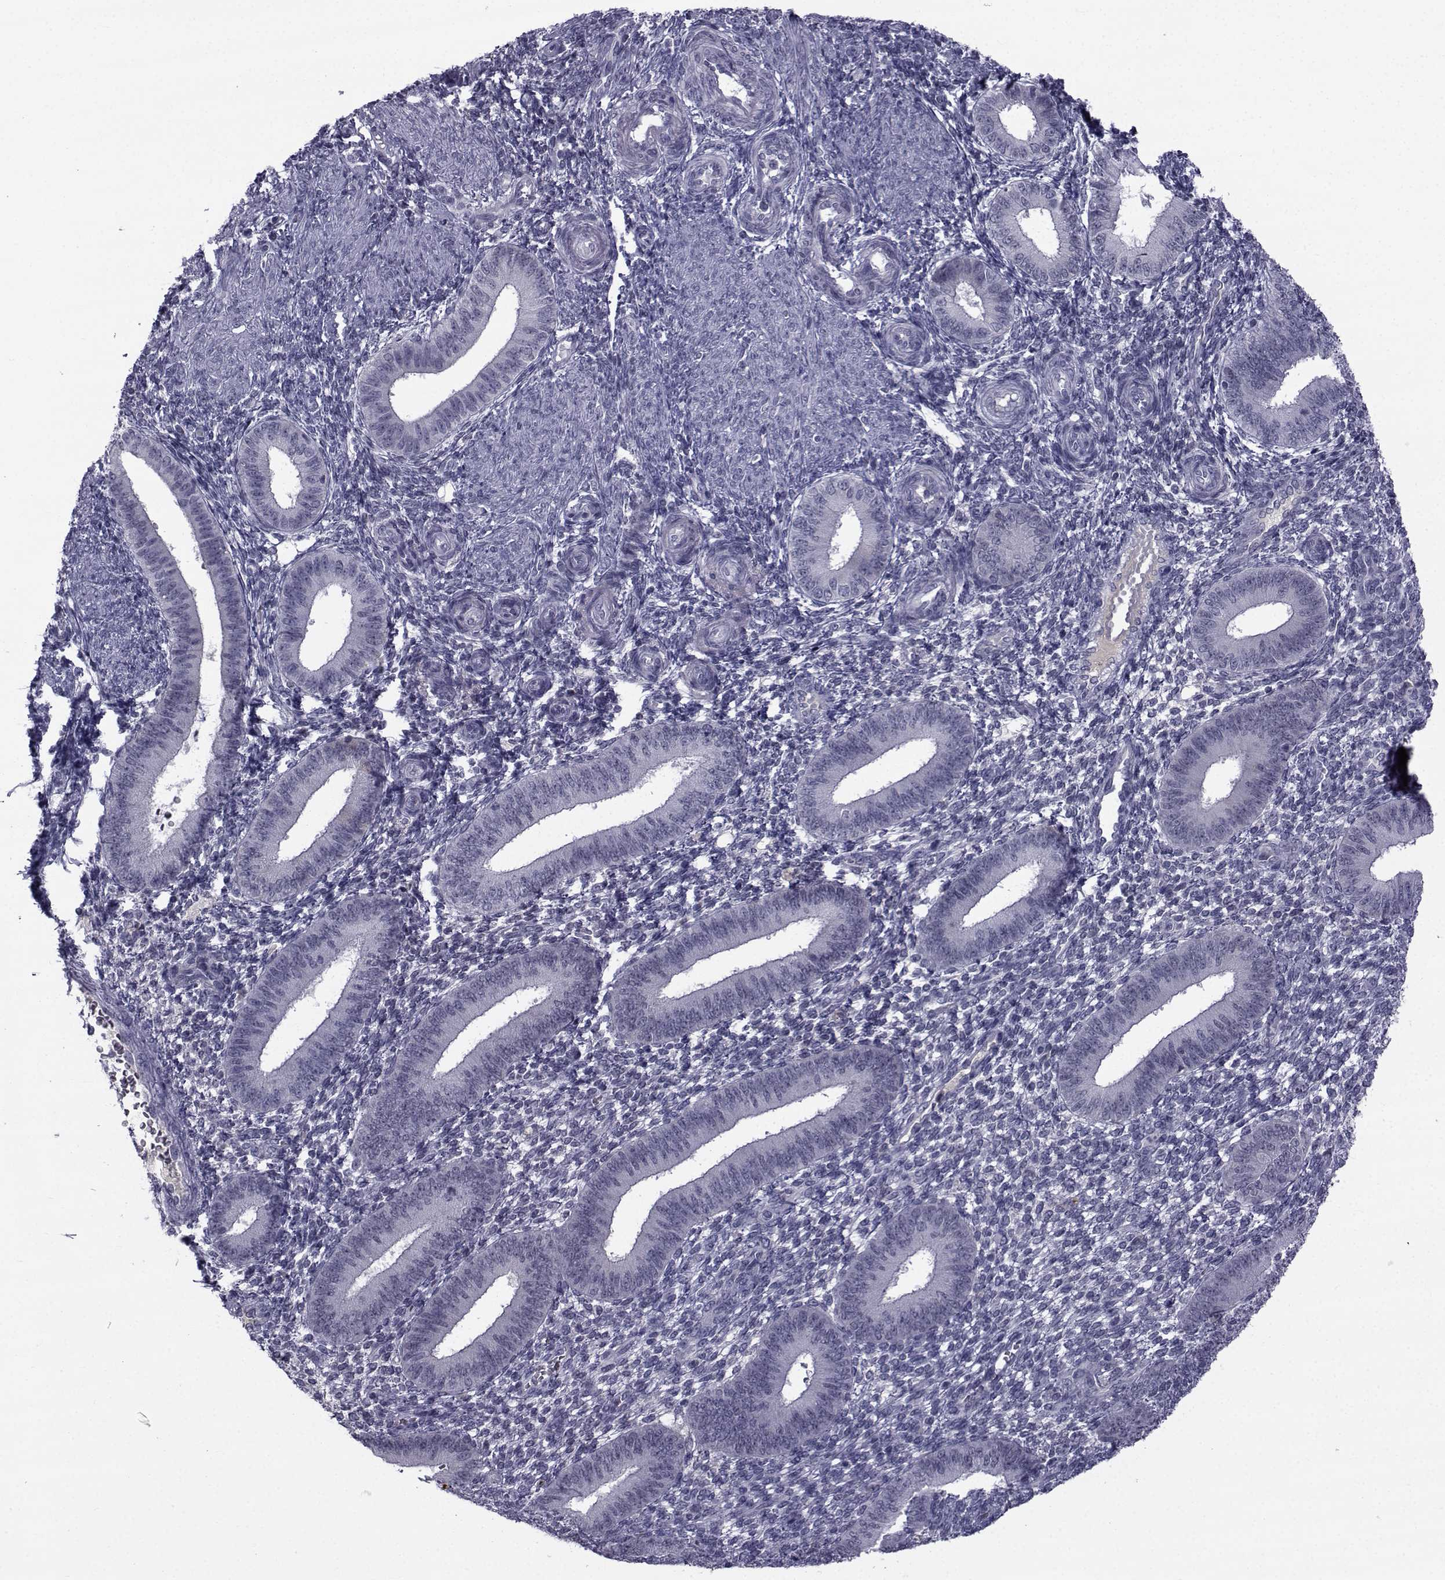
{"staining": {"intensity": "negative", "quantity": "none", "location": "none"}, "tissue": "endometrium", "cell_type": "Cells in endometrial stroma", "image_type": "normal", "snomed": [{"axis": "morphology", "description": "Normal tissue, NOS"}, {"axis": "topography", "description": "Endometrium"}], "caption": "This is a photomicrograph of IHC staining of unremarkable endometrium, which shows no expression in cells in endometrial stroma.", "gene": "PAX2", "patient": {"sex": "female", "age": 39}}